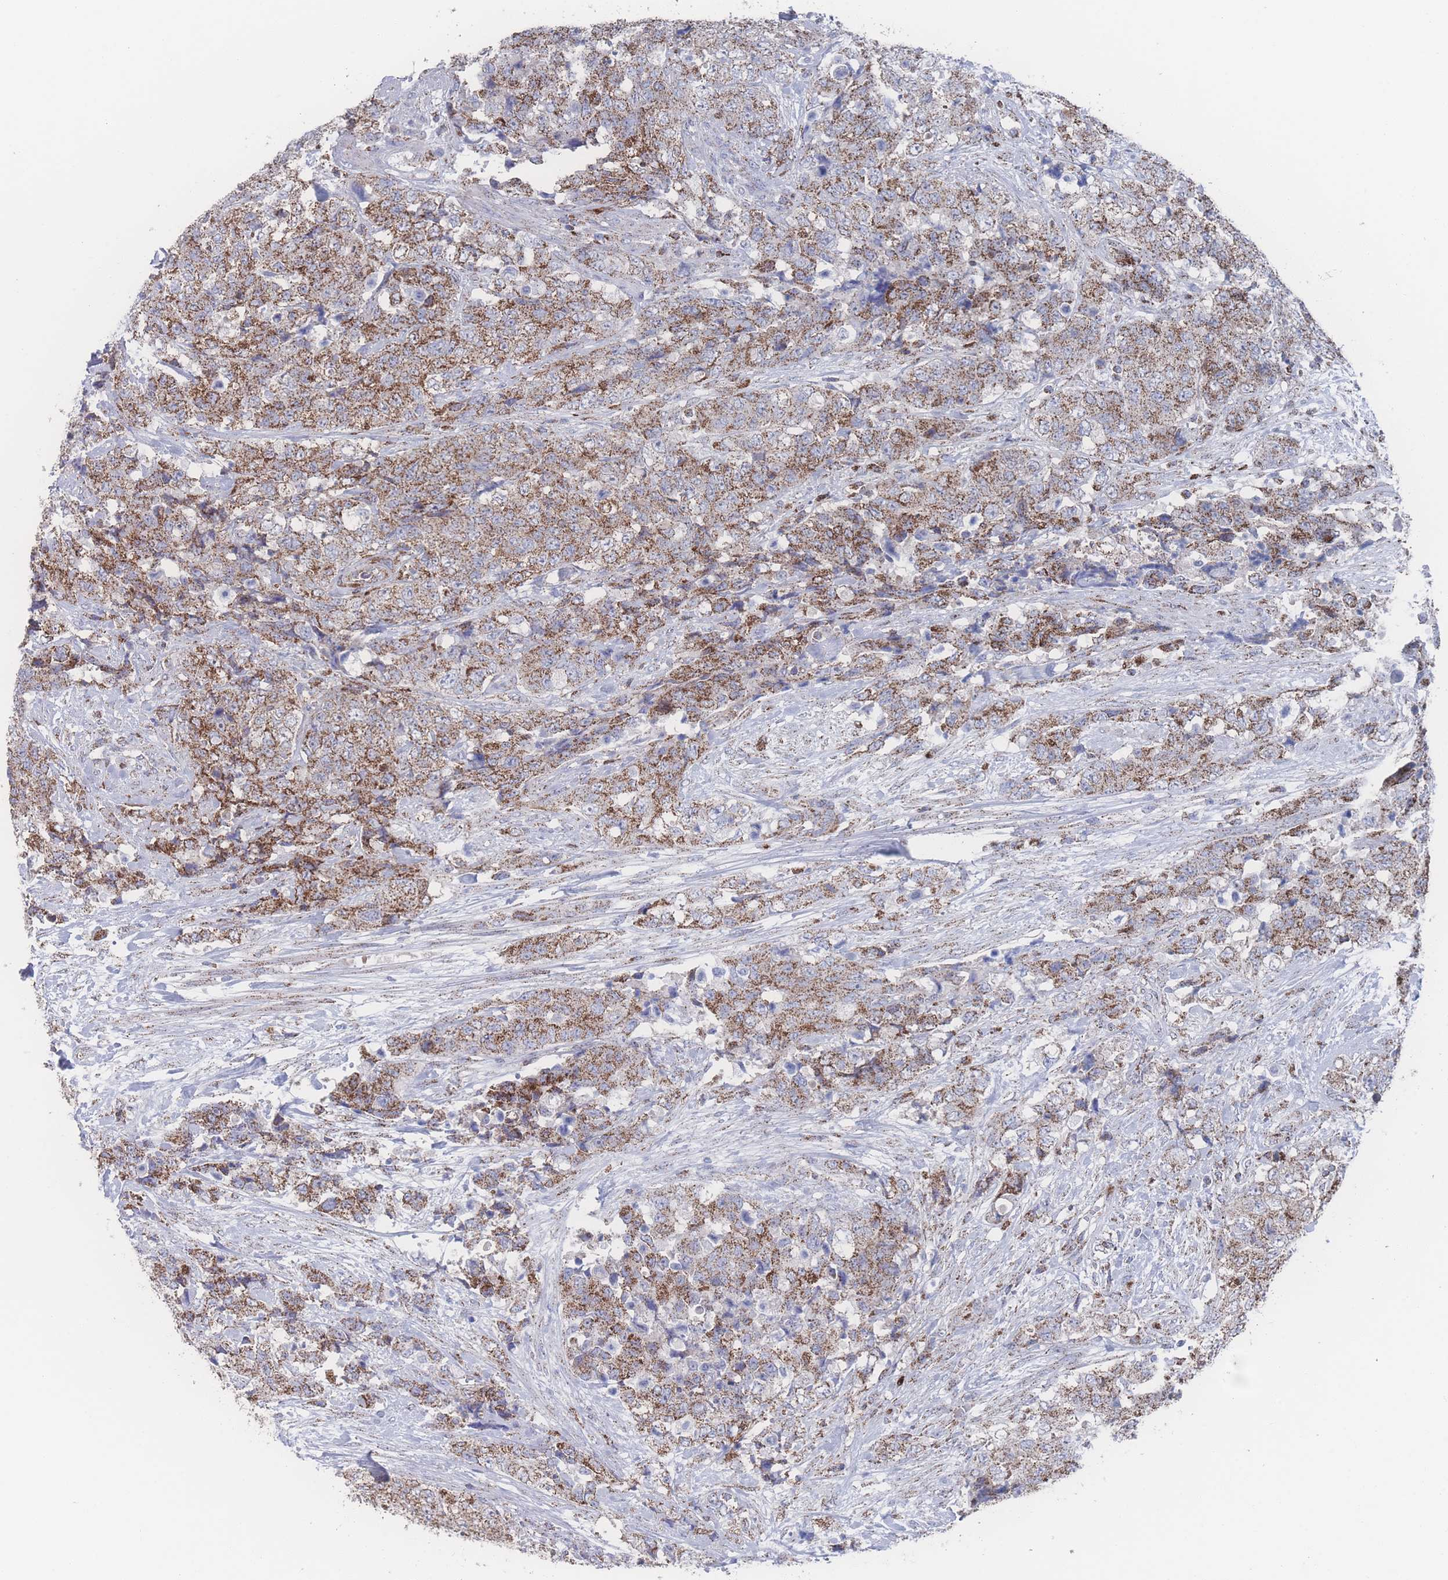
{"staining": {"intensity": "moderate", "quantity": ">75%", "location": "cytoplasmic/membranous"}, "tissue": "urothelial cancer", "cell_type": "Tumor cells", "image_type": "cancer", "snomed": [{"axis": "morphology", "description": "Urothelial carcinoma, High grade"}, {"axis": "topography", "description": "Urinary bladder"}], "caption": "Tumor cells demonstrate medium levels of moderate cytoplasmic/membranous positivity in about >75% of cells in urothelial carcinoma (high-grade).", "gene": "PEX14", "patient": {"sex": "female", "age": 78}}